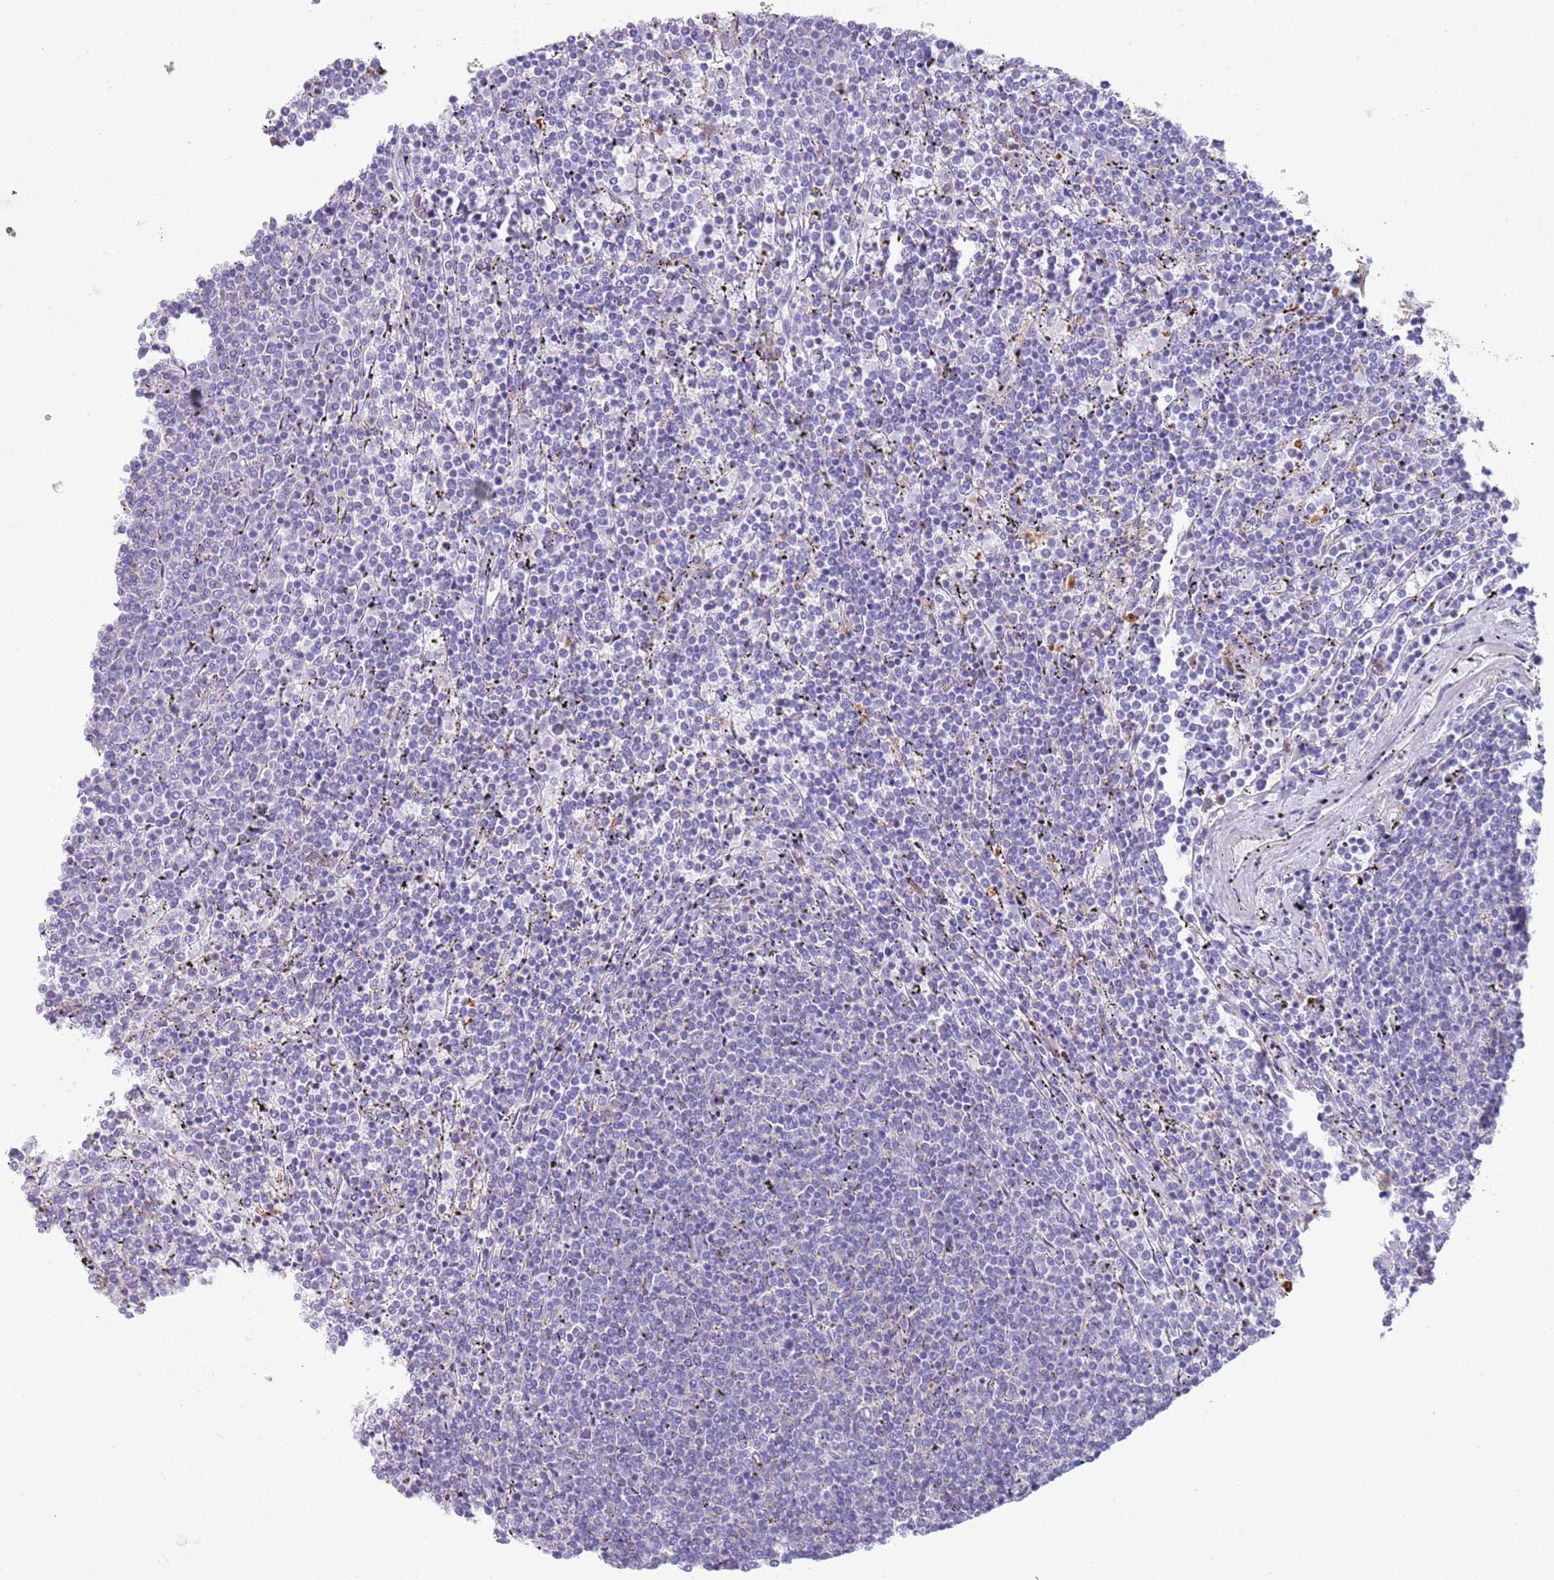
{"staining": {"intensity": "negative", "quantity": "none", "location": "none"}, "tissue": "lymphoma", "cell_type": "Tumor cells", "image_type": "cancer", "snomed": [{"axis": "morphology", "description": "Malignant lymphoma, non-Hodgkin's type, Low grade"}, {"axis": "topography", "description": "Spleen"}], "caption": "This micrograph is of lymphoma stained with immunohistochemistry to label a protein in brown with the nuclei are counter-stained blue. There is no expression in tumor cells.", "gene": "NBPF20", "patient": {"sex": "female", "age": 50}}